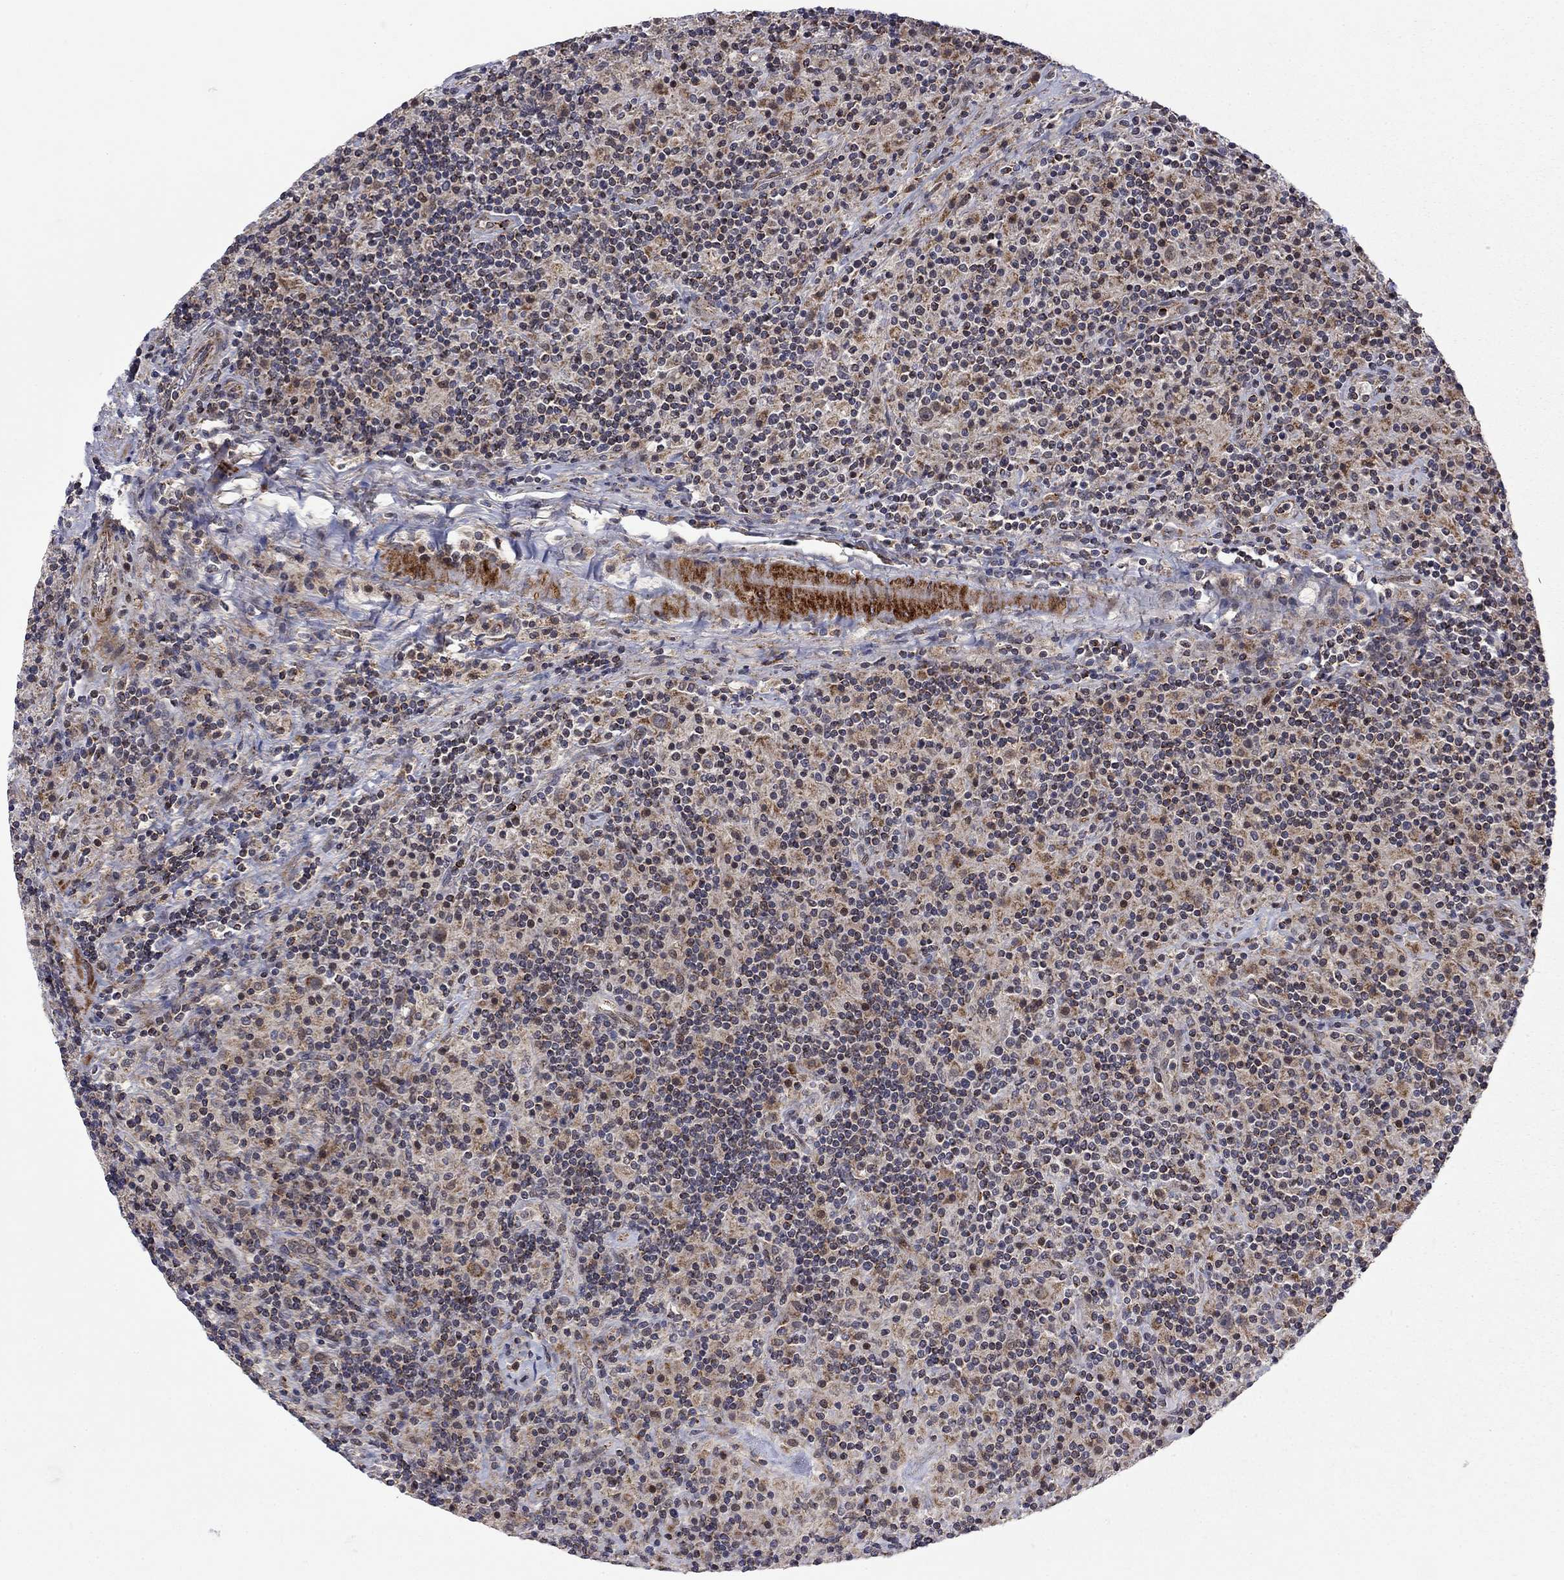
{"staining": {"intensity": "weak", "quantity": ">75%", "location": "cytoplasmic/membranous"}, "tissue": "lymphoma", "cell_type": "Tumor cells", "image_type": "cancer", "snomed": [{"axis": "morphology", "description": "Hodgkin's disease, NOS"}, {"axis": "topography", "description": "Lymph node"}], "caption": "Approximately >75% of tumor cells in lymphoma reveal weak cytoplasmic/membranous protein expression as visualized by brown immunohistochemical staining.", "gene": "IDS", "patient": {"sex": "male", "age": 70}}